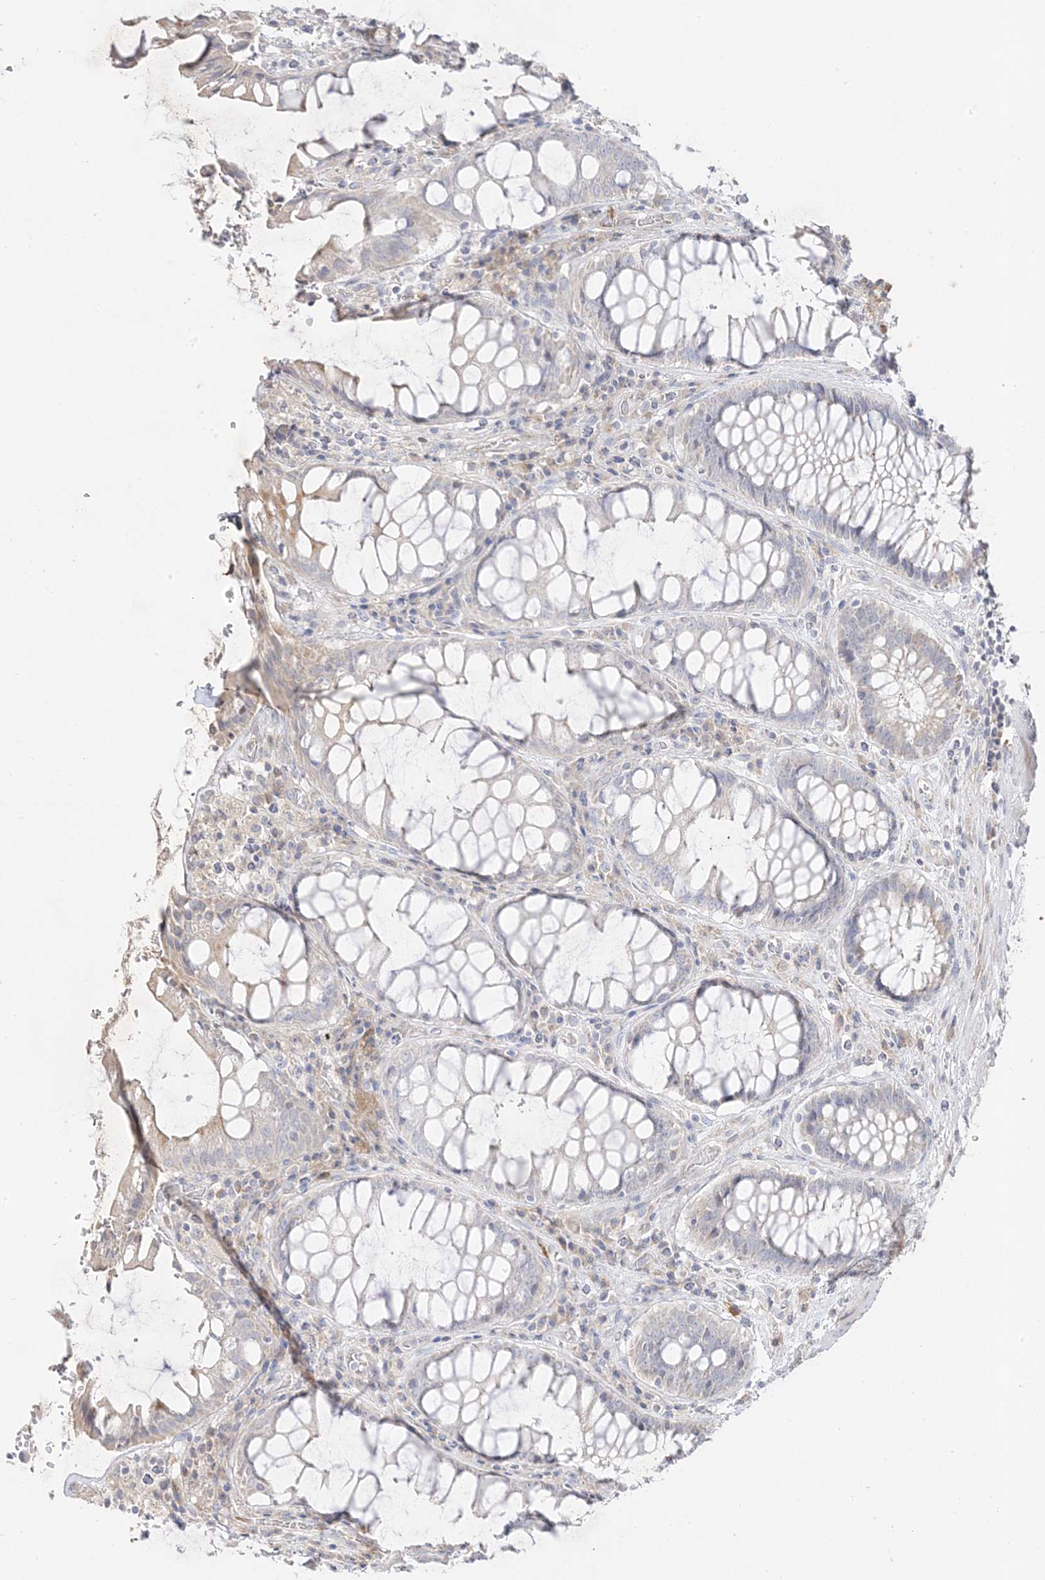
{"staining": {"intensity": "weak", "quantity": "<25%", "location": "cytoplasmic/membranous"}, "tissue": "rectum", "cell_type": "Glandular cells", "image_type": "normal", "snomed": [{"axis": "morphology", "description": "Normal tissue, NOS"}, {"axis": "topography", "description": "Rectum"}], "caption": "Protein analysis of normal rectum demonstrates no significant expression in glandular cells. (DAB immunohistochemistry (IHC) visualized using brightfield microscopy, high magnification).", "gene": "TRANK1", "patient": {"sex": "male", "age": 64}}